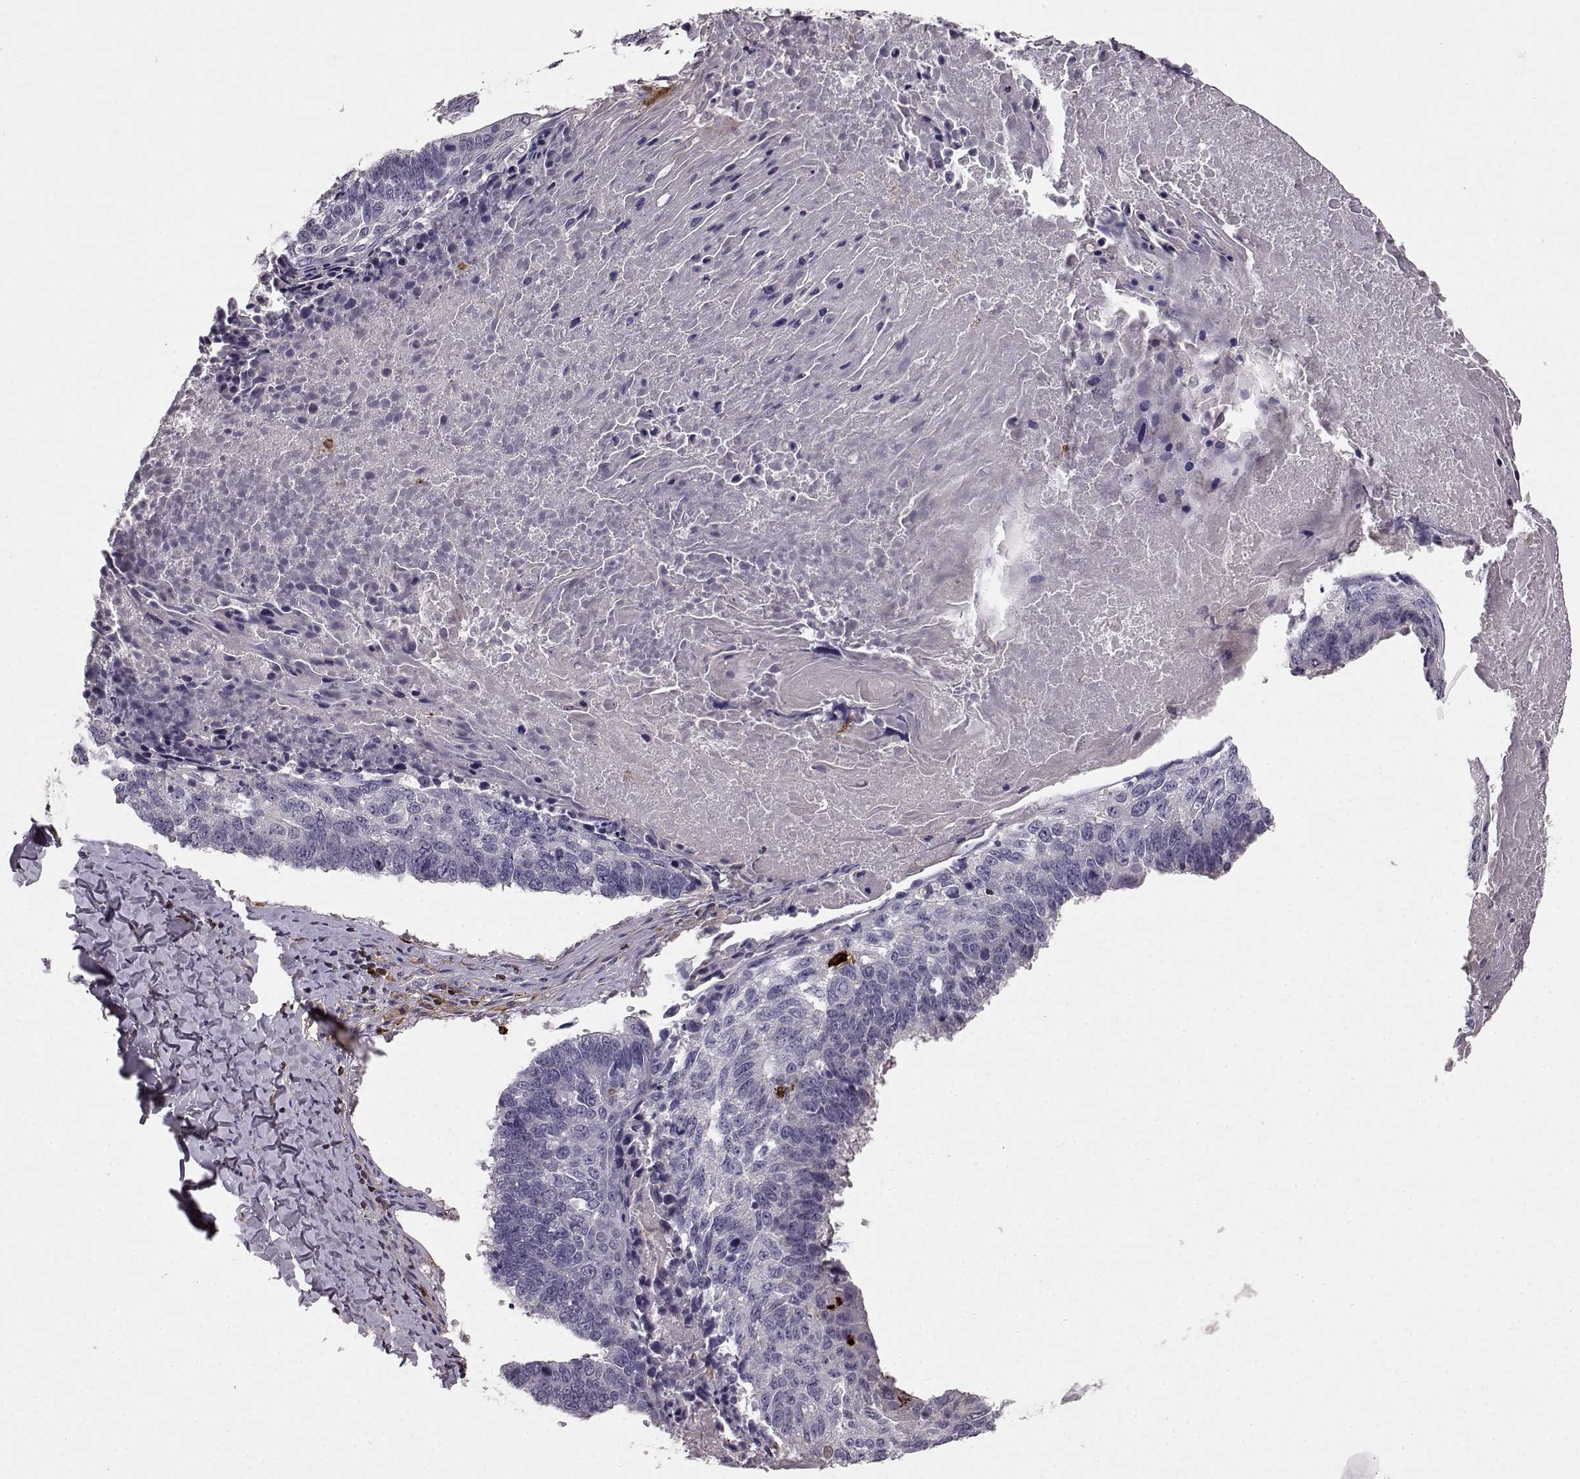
{"staining": {"intensity": "negative", "quantity": "none", "location": "none"}, "tissue": "lung cancer", "cell_type": "Tumor cells", "image_type": "cancer", "snomed": [{"axis": "morphology", "description": "Squamous cell carcinoma, NOS"}, {"axis": "topography", "description": "Lung"}], "caption": "Immunohistochemistry micrograph of human lung squamous cell carcinoma stained for a protein (brown), which displays no staining in tumor cells. (Stains: DAB (3,3'-diaminobenzidine) immunohistochemistry (IHC) with hematoxylin counter stain, Microscopy: brightfield microscopy at high magnification).", "gene": "CCNF", "patient": {"sex": "male", "age": 73}}